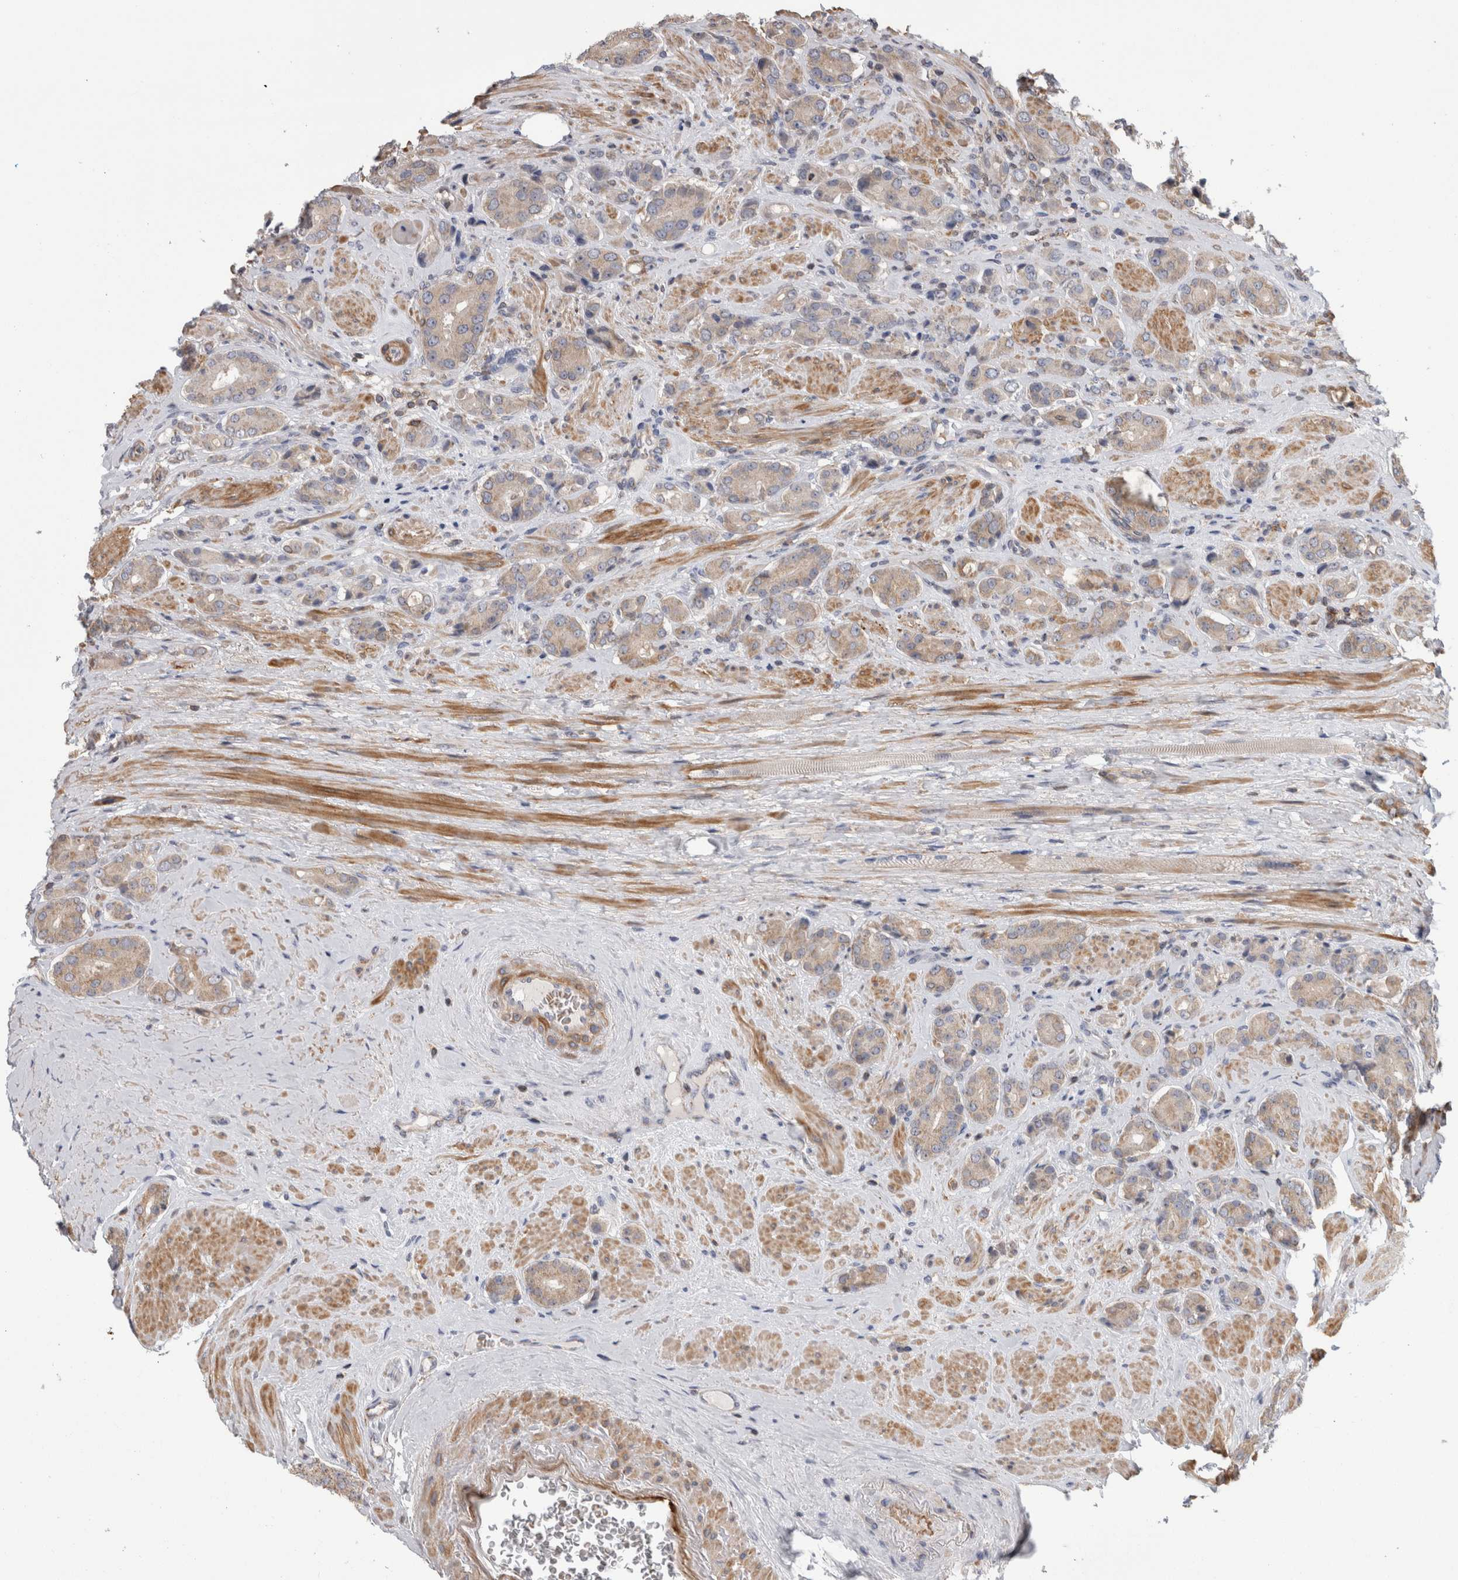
{"staining": {"intensity": "weak", "quantity": ">75%", "location": "cytoplasmic/membranous"}, "tissue": "prostate cancer", "cell_type": "Tumor cells", "image_type": "cancer", "snomed": [{"axis": "morphology", "description": "Adenocarcinoma, High grade"}, {"axis": "topography", "description": "Prostate"}], "caption": "This is a histology image of immunohistochemistry (IHC) staining of prostate cancer (high-grade adenocarcinoma), which shows weak expression in the cytoplasmic/membranous of tumor cells.", "gene": "DARS2", "patient": {"sex": "male", "age": 71}}